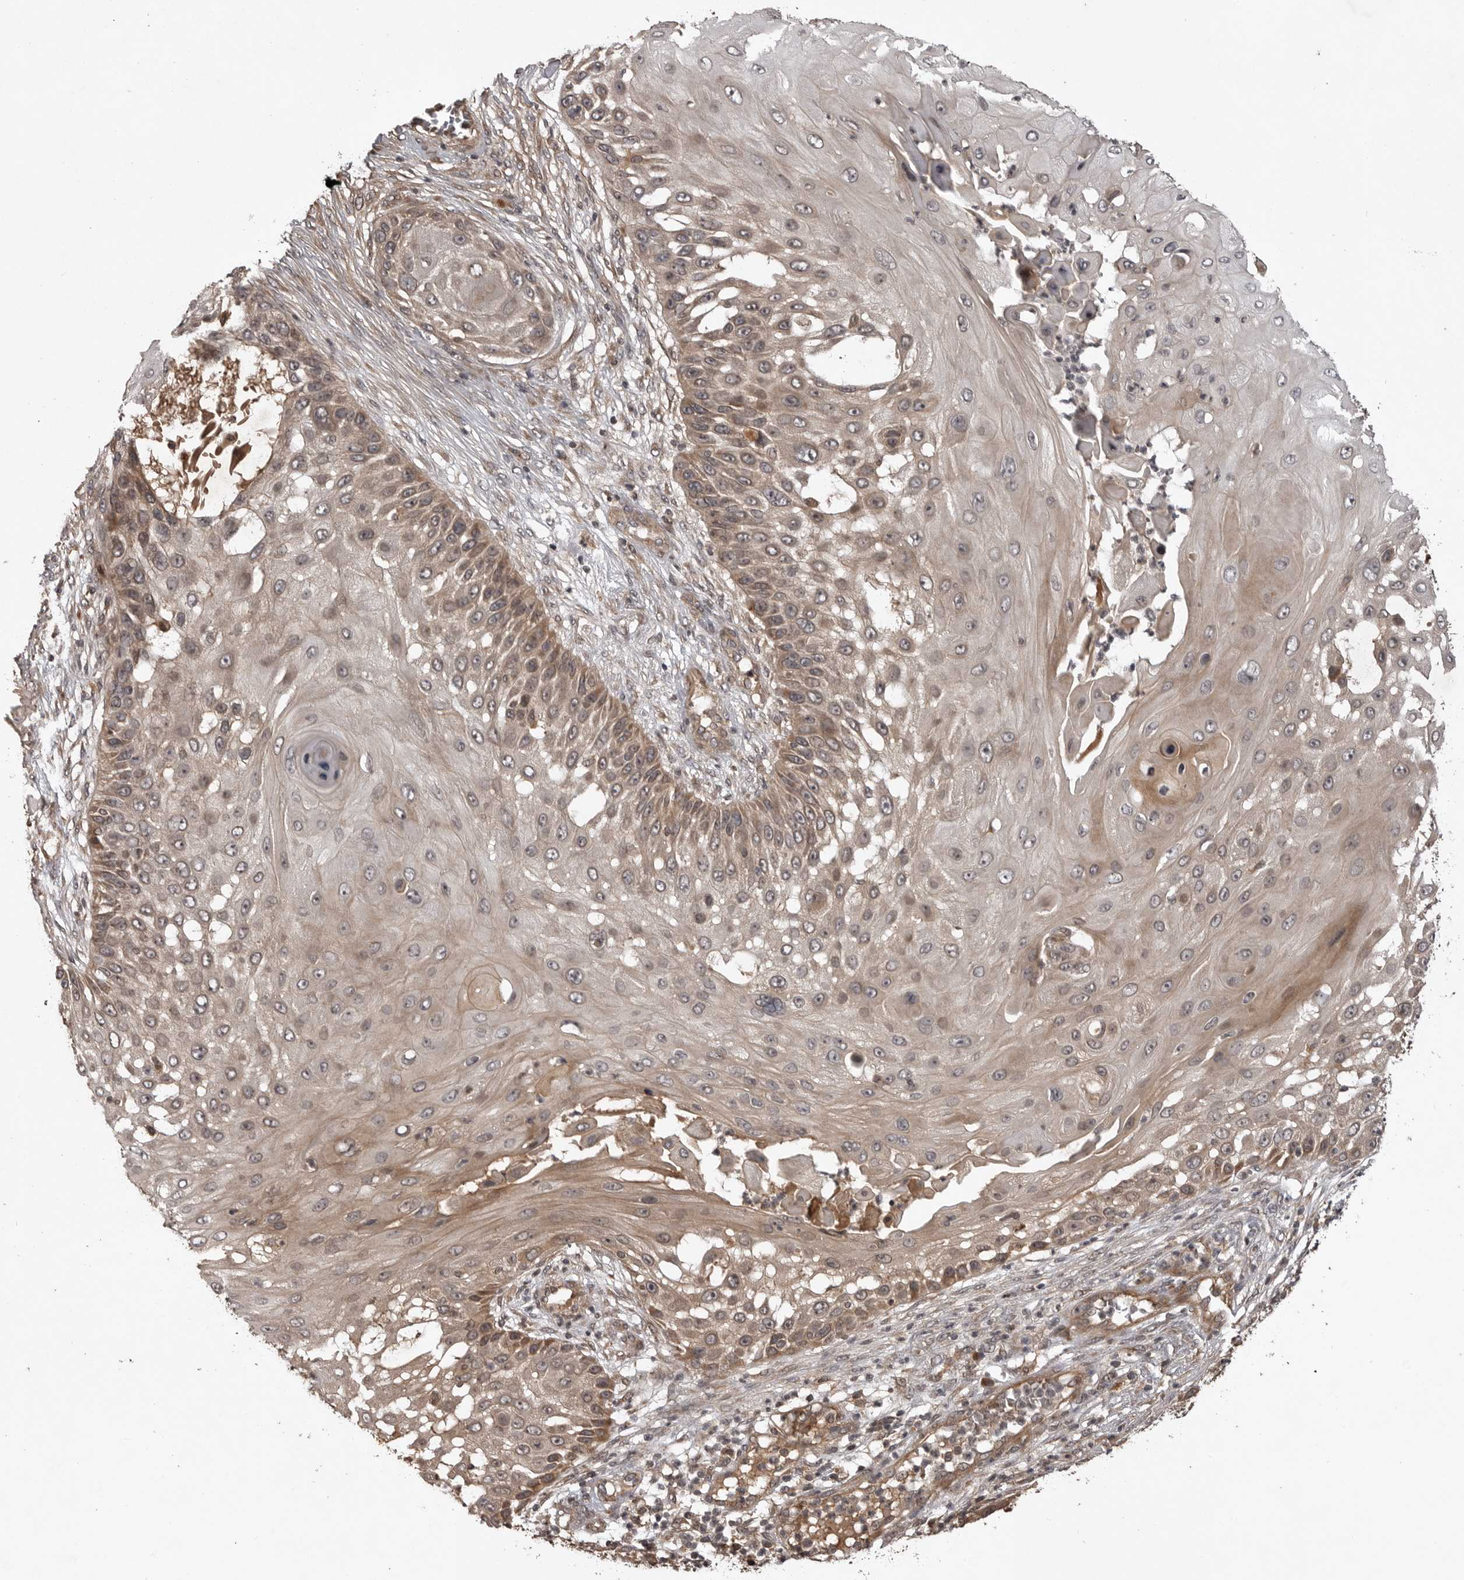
{"staining": {"intensity": "weak", "quantity": "25%-75%", "location": "cytoplasmic/membranous"}, "tissue": "skin cancer", "cell_type": "Tumor cells", "image_type": "cancer", "snomed": [{"axis": "morphology", "description": "Squamous cell carcinoma, NOS"}, {"axis": "topography", "description": "Skin"}], "caption": "Immunohistochemical staining of skin cancer (squamous cell carcinoma) shows weak cytoplasmic/membranous protein positivity in about 25%-75% of tumor cells.", "gene": "AKAP7", "patient": {"sex": "female", "age": 44}}